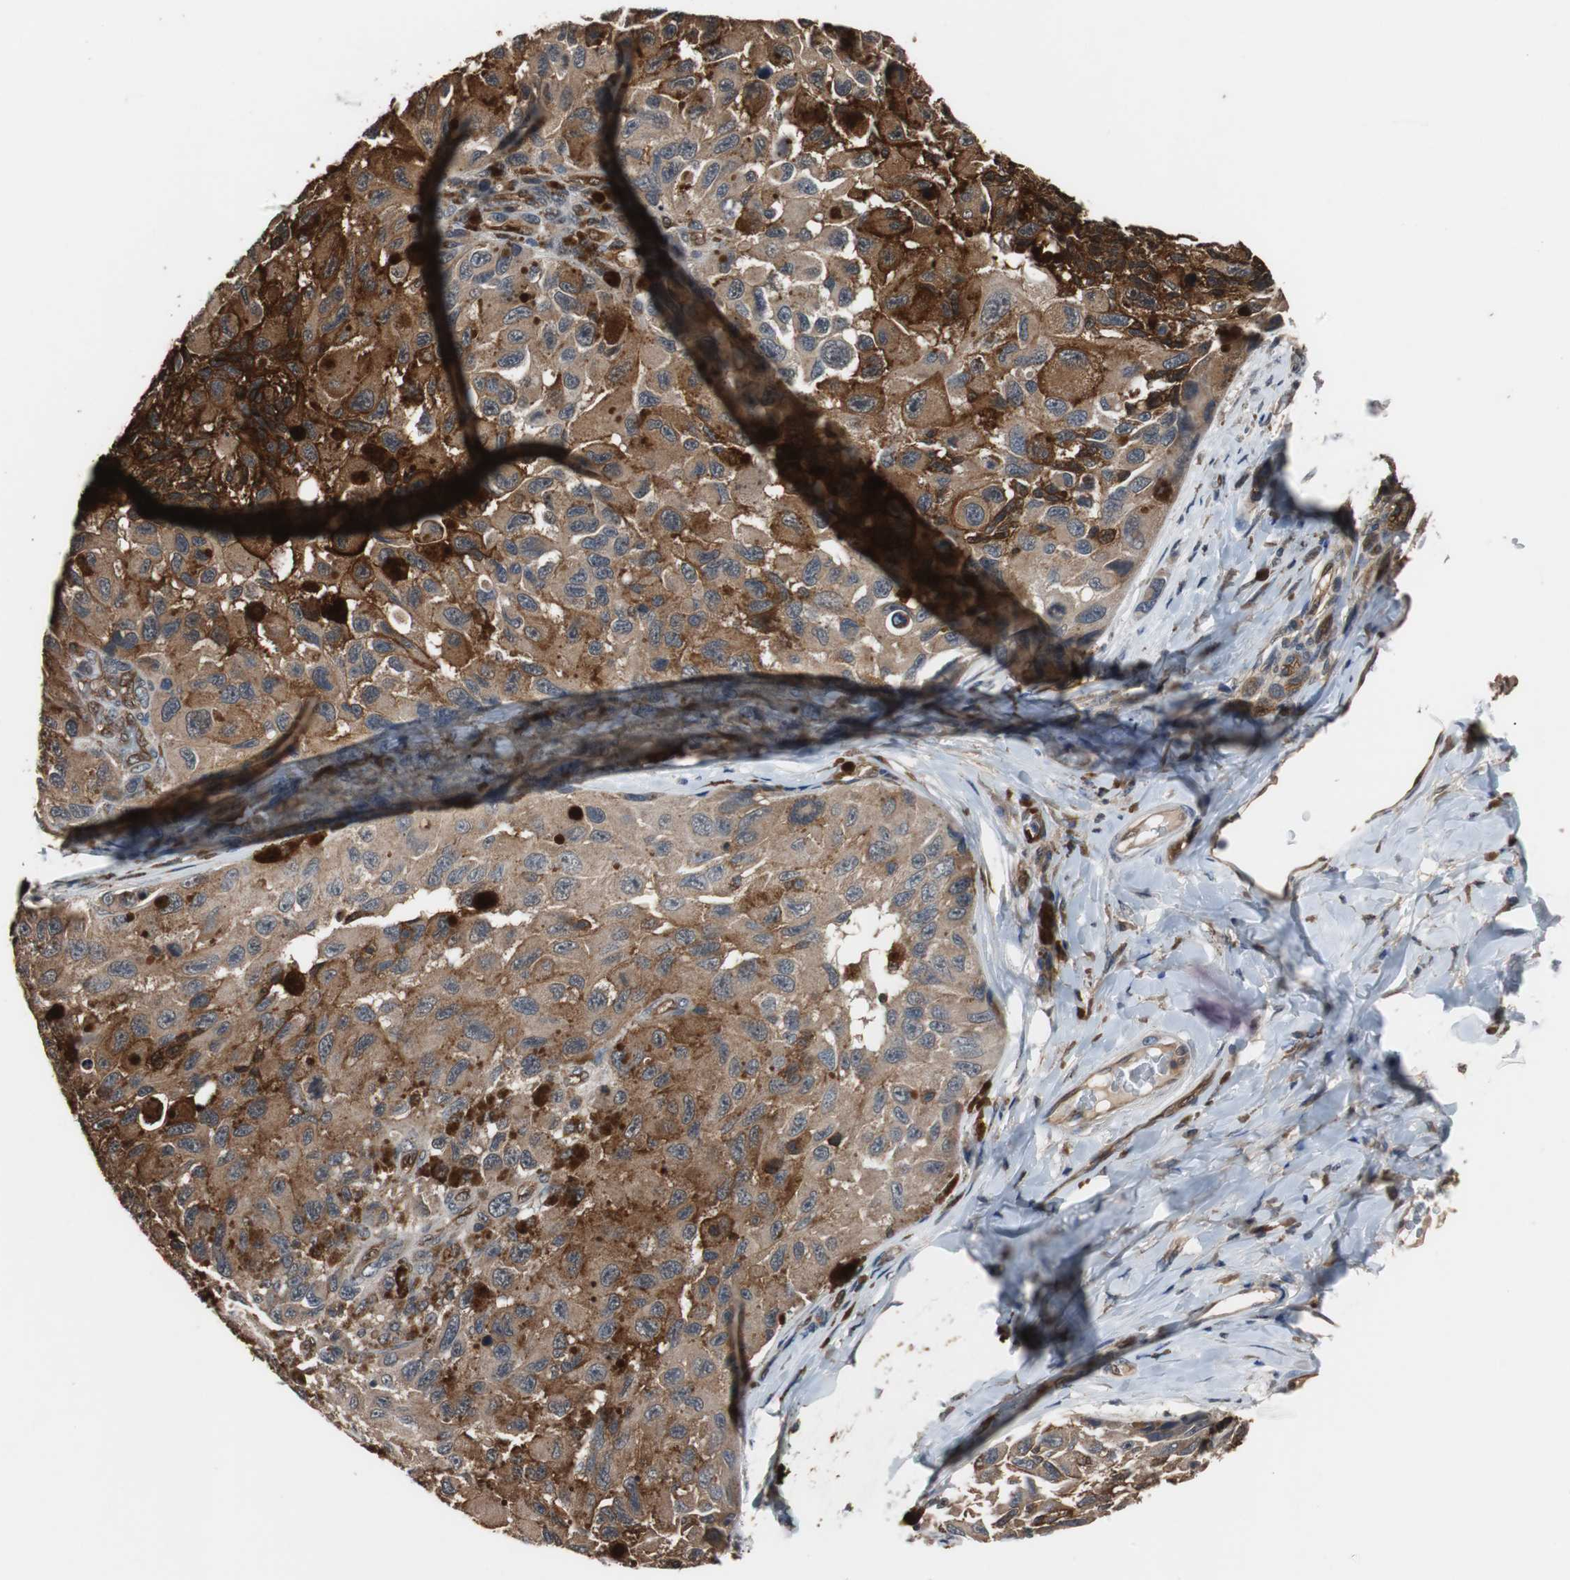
{"staining": {"intensity": "strong", "quantity": ">75%", "location": "cytoplasmic/membranous"}, "tissue": "melanoma", "cell_type": "Tumor cells", "image_type": "cancer", "snomed": [{"axis": "morphology", "description": "Malignant melanoma, NOS"}, {"axis": "topography", "description": "Skin"}], "caption": "Immunohistochemistry of human melanoma exhibits high levels of strong cytoplasmic/membranous positivity in approximately >75% of tumor cells.", "gene": "NDRG1", "patient": {"sex": "female", "age": 73}}